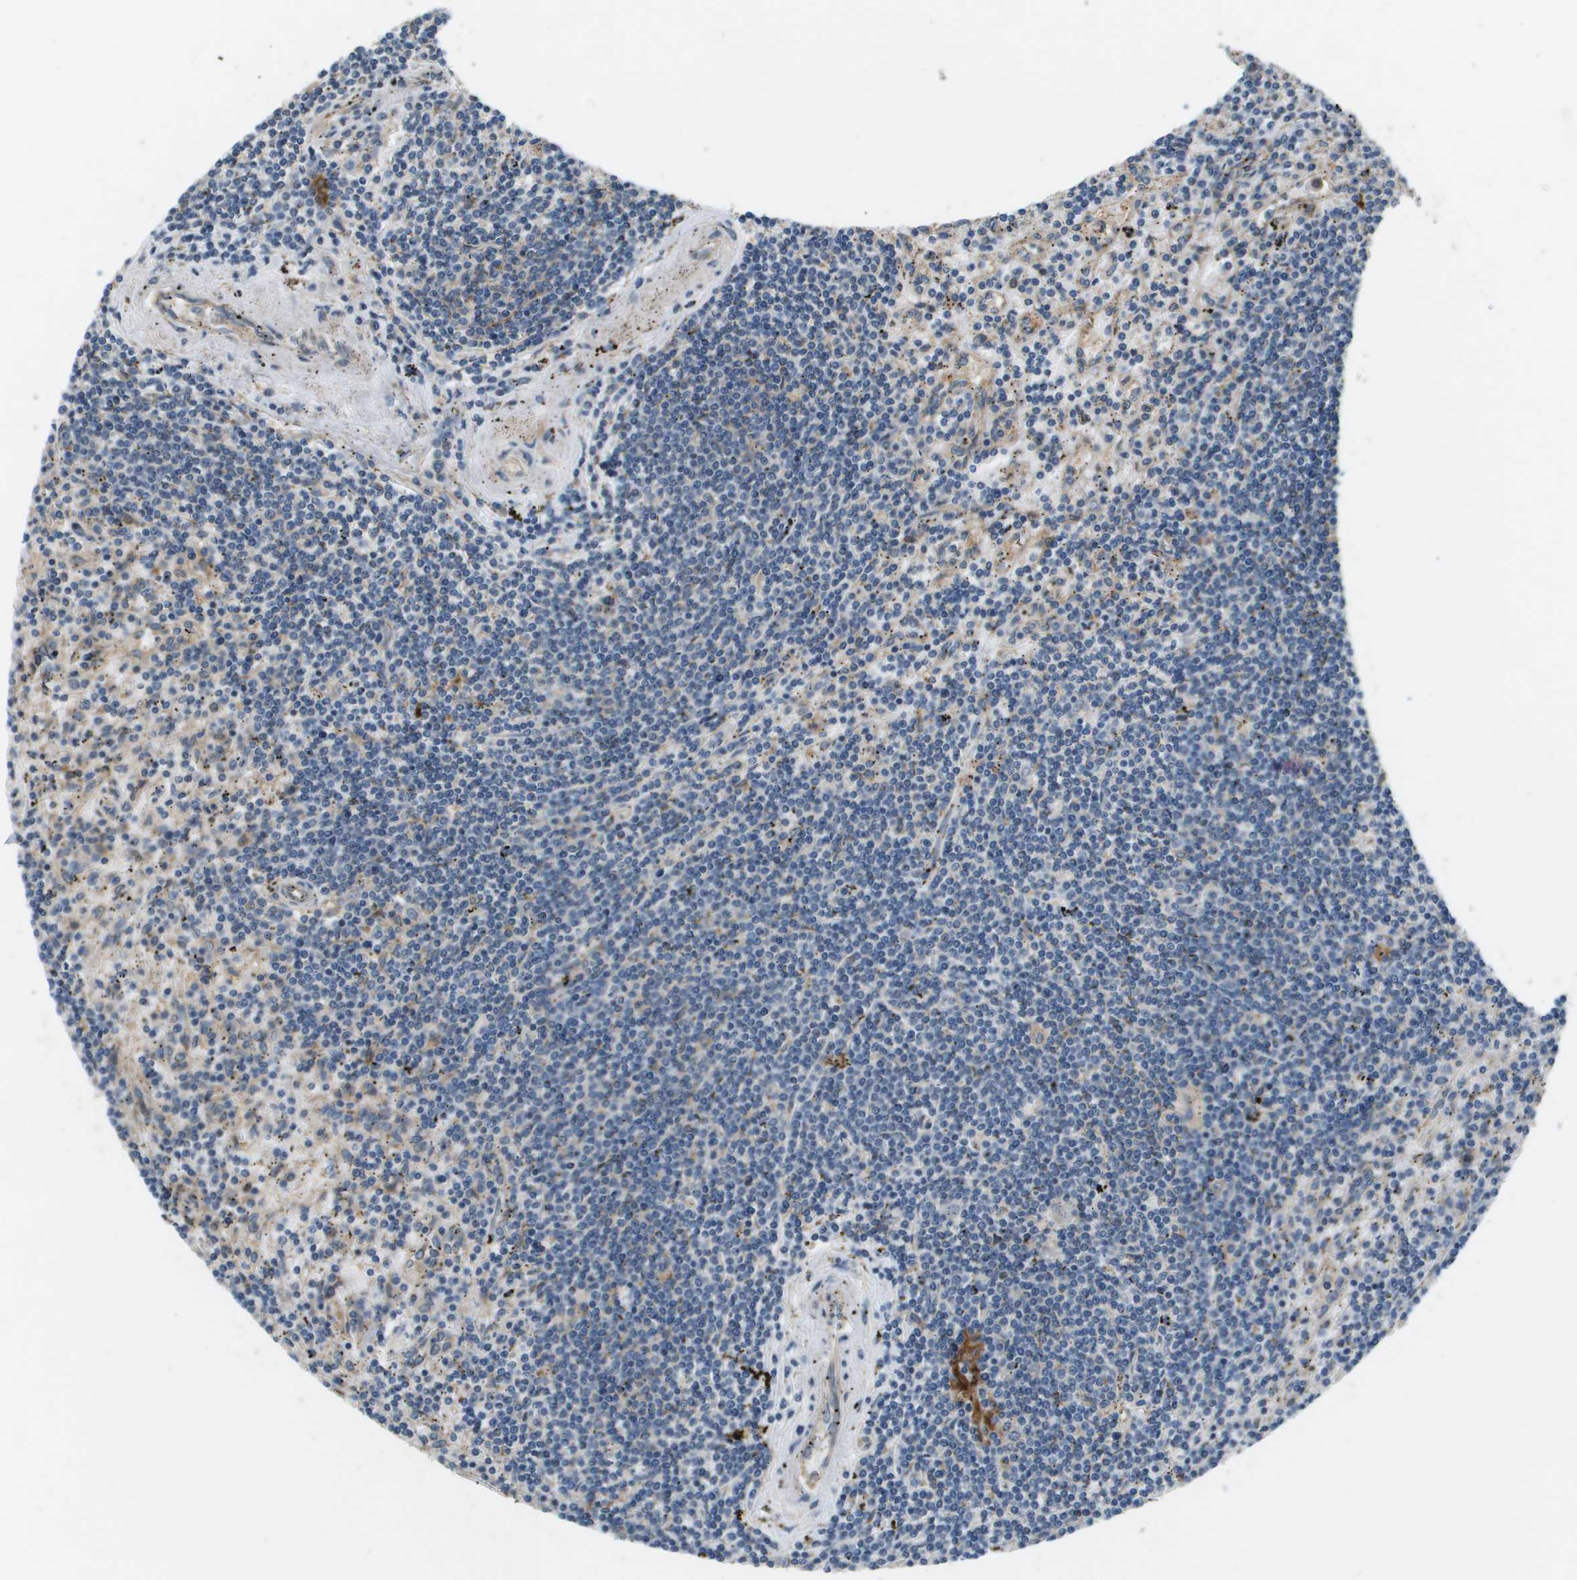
{"staining": {"intensity": "negative", "quantity": "none", "location": "none"}, "tissue": "lymphoma", "cell_type": "Tumor cells", "image_type": "cancer", "snomed": [{"axis": "morphology", "description": "Malignant lymphoma, non-Hodgkin's type, Low grade"}, {"axis": "topography", "description": "Spleen"}], "caption": "Protein analysis of malignant lymphoma, non-Hodgkin's type (low-grade) demonstrates no significant staining in tumor cells.", "gene": "SAMSN1", "patient": {"sex": "male", "age": 76}}